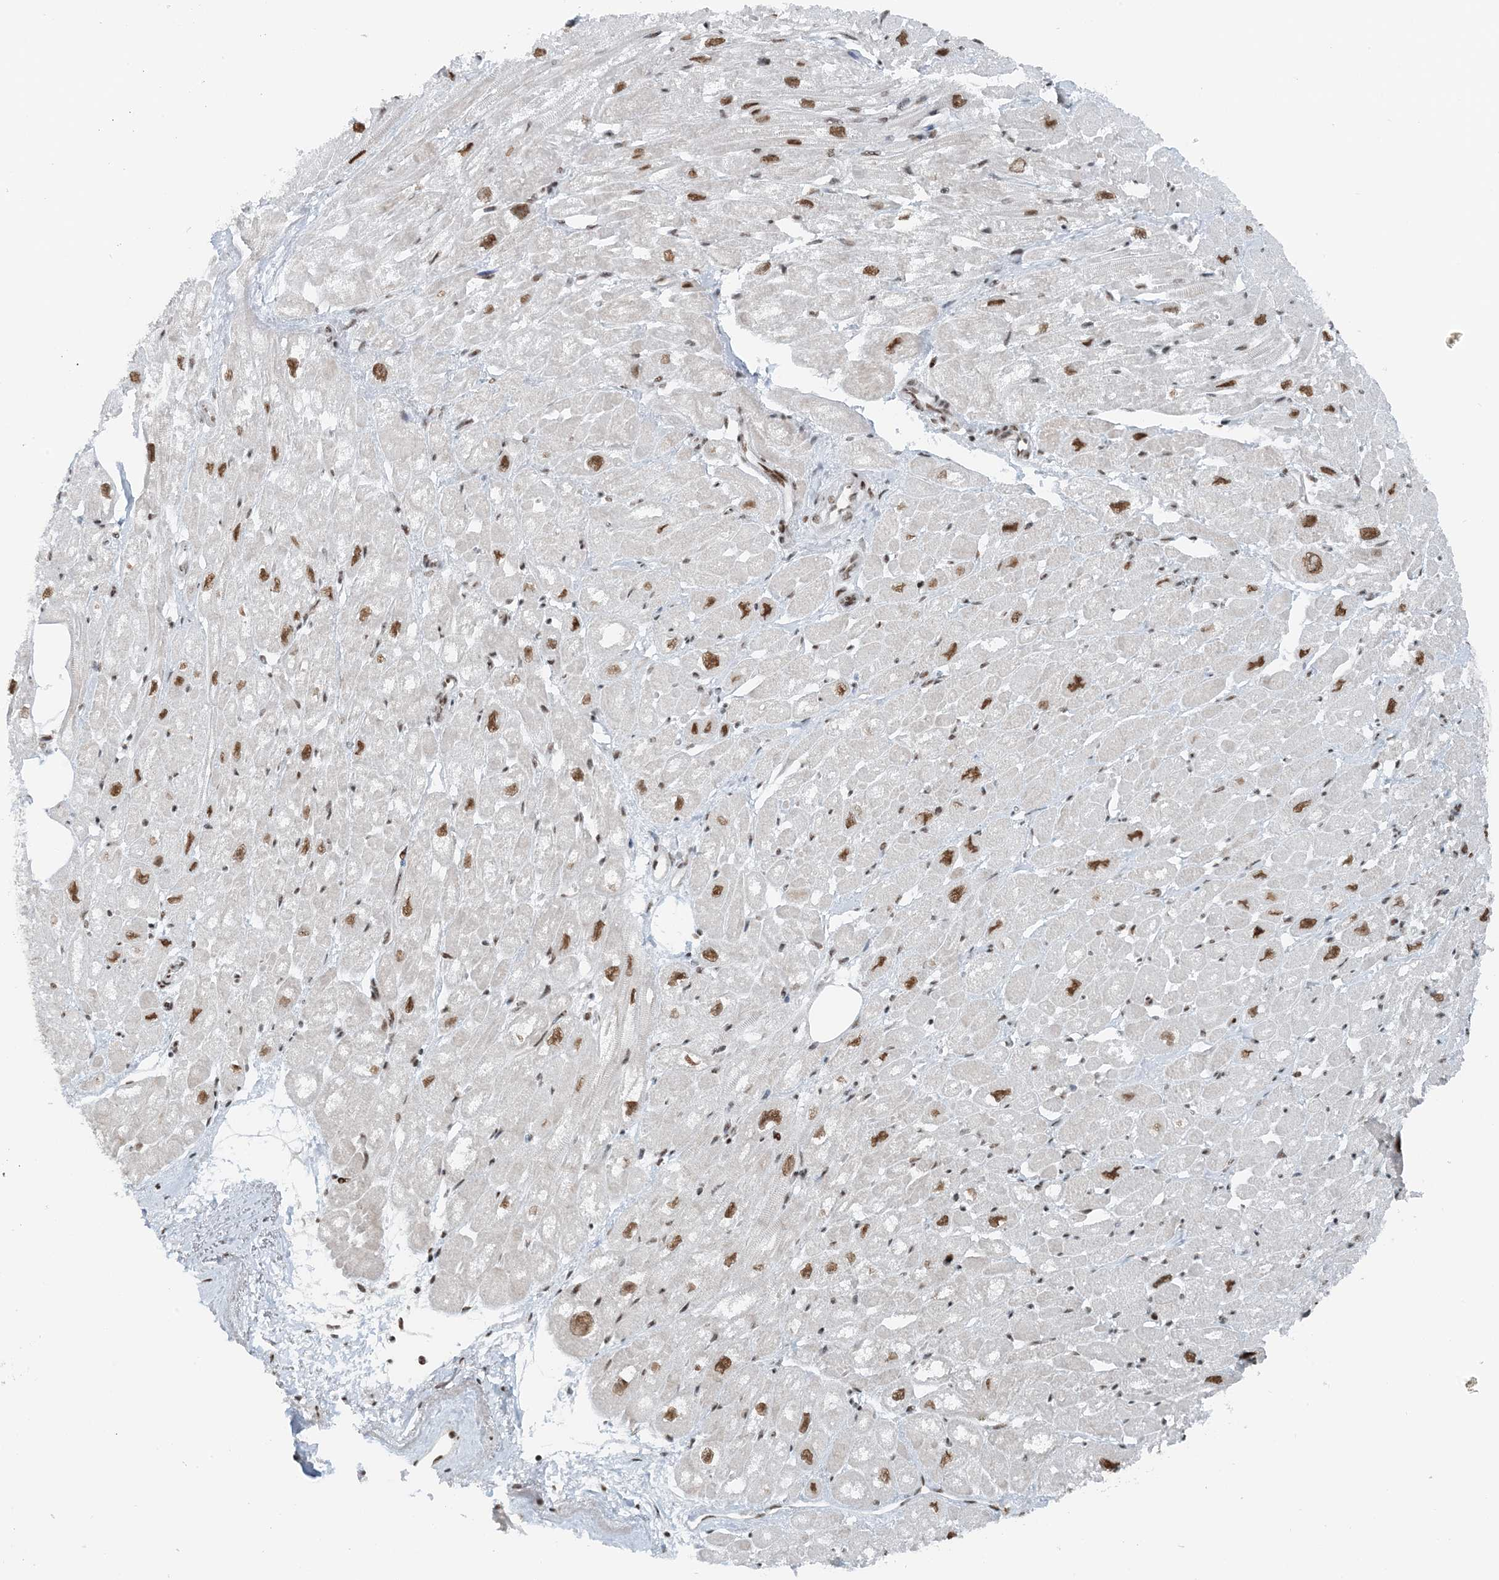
{"staining": {"intensity": "moderate", "quantity": ">75%", "location": "nuclear"}, "tissue": "heart muscle", "cell_type": "Cardiomyocytes", "image_type": "normal", "snomed": [{"axis": "morphology", "description": "Normal tissue, NOS"}, {"axis": "topography", "description": "Heart"}], "caption": "The photomicrograph exhibits immunohistochemical staining of benign heart muscle. There is moderate nuclear positivity is appreciated in about >75% of cardiomyocytes. (IHC, brightfield microscopy, high magnification).", "gene": "ZNF500", "patient": {"sex": "male", "age": 50}}